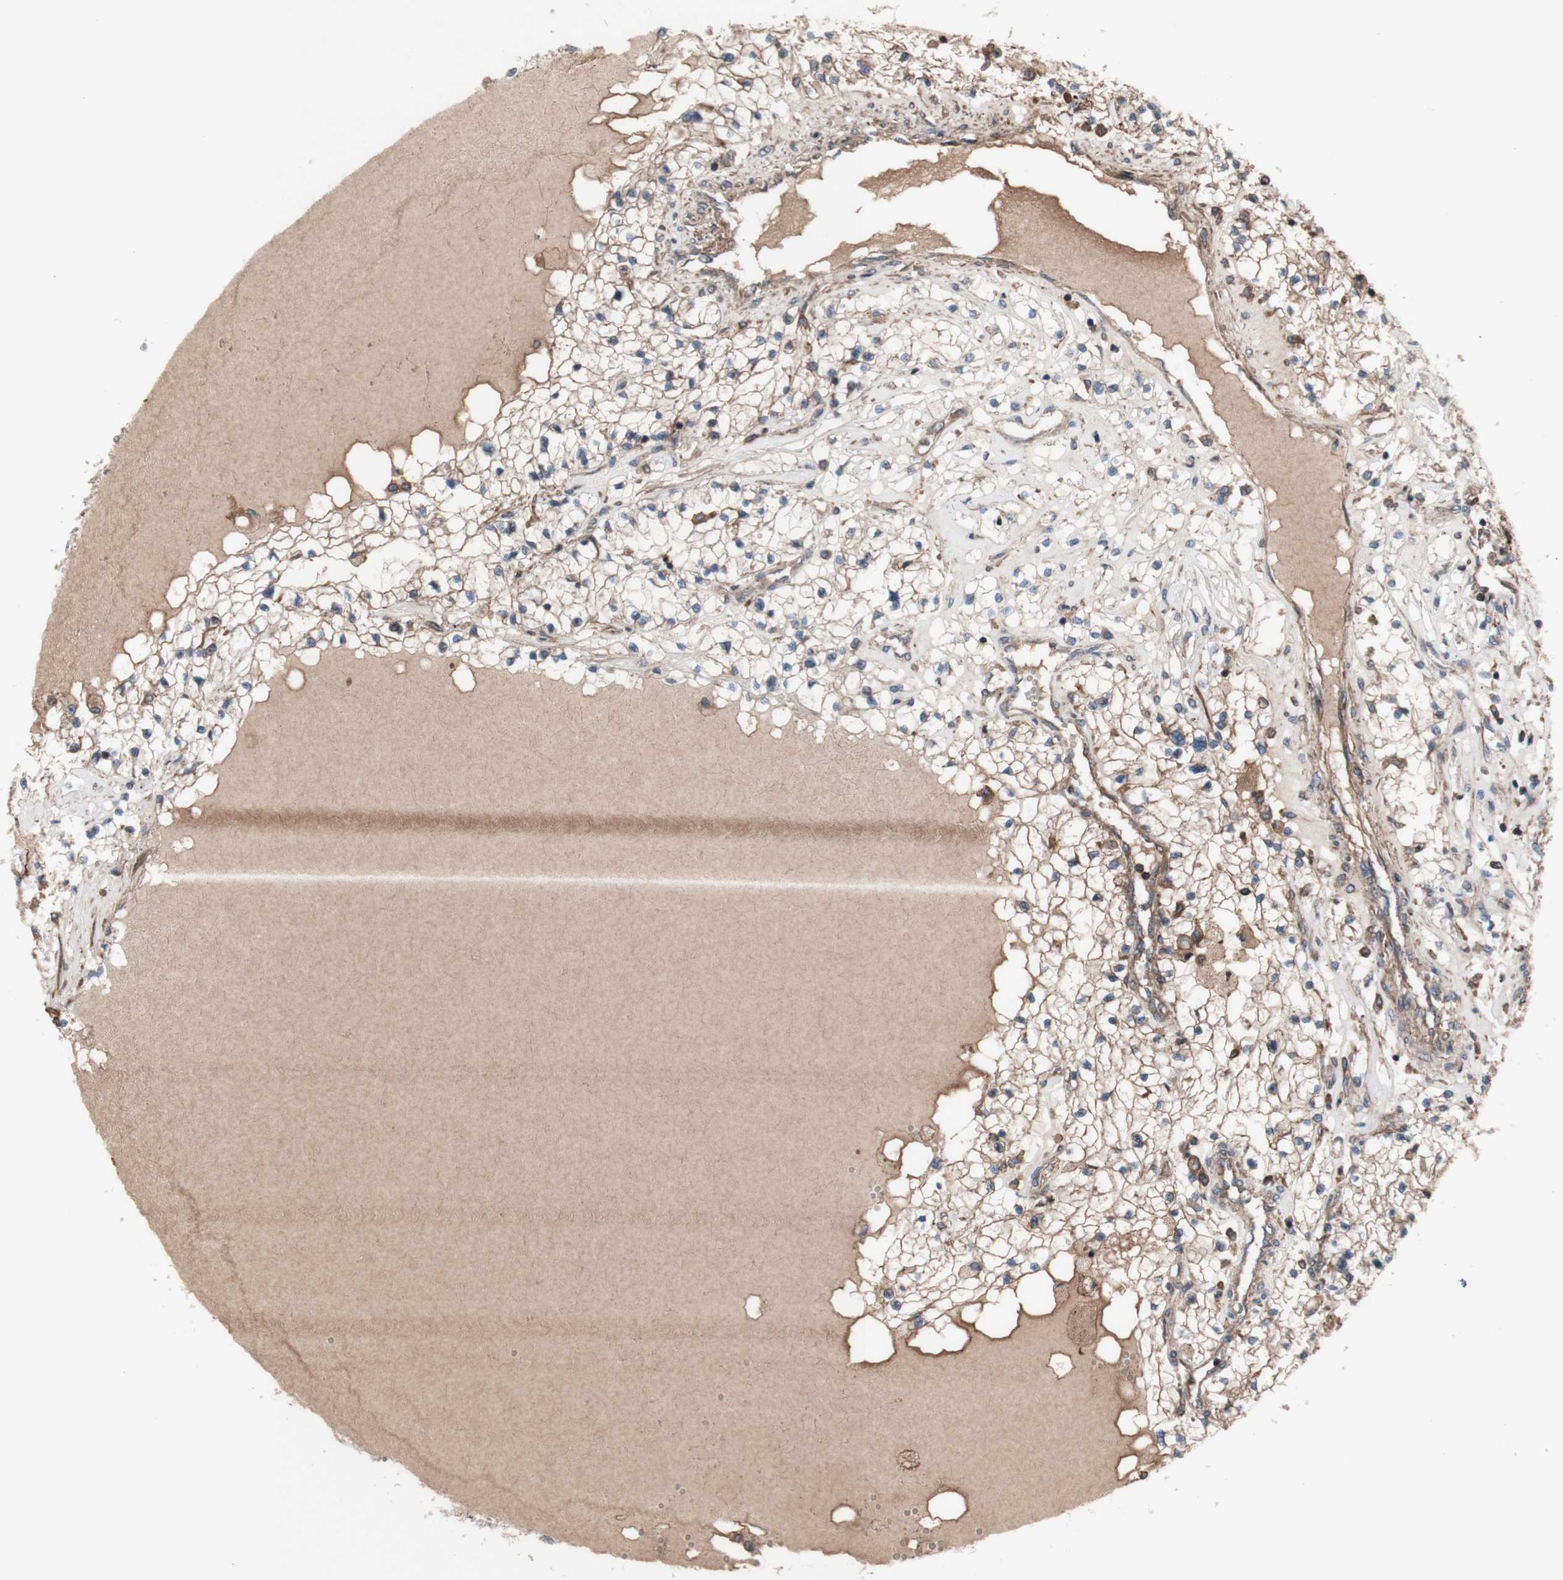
{"staining": {"intensity": "weak", "quantity": ">75%", "location": "cytoplasmic/membranous"}, "tissue": "renal cancer", "cell_type": "Tumor cells", "image_type": "cancer", "snomed": [{"axis": "morphology", "description": "Adenocarcinoma, NOS"}, {"axis": "topography", "description": "Kidney"}], "caption": "A brown stain highlights weak cytoplasmic/membranous expression of a protein in renal cancer (adenocarcinoma) tumor cells.", "gene": "COPB1", "patient": {"sex": "male", "age": 68}}